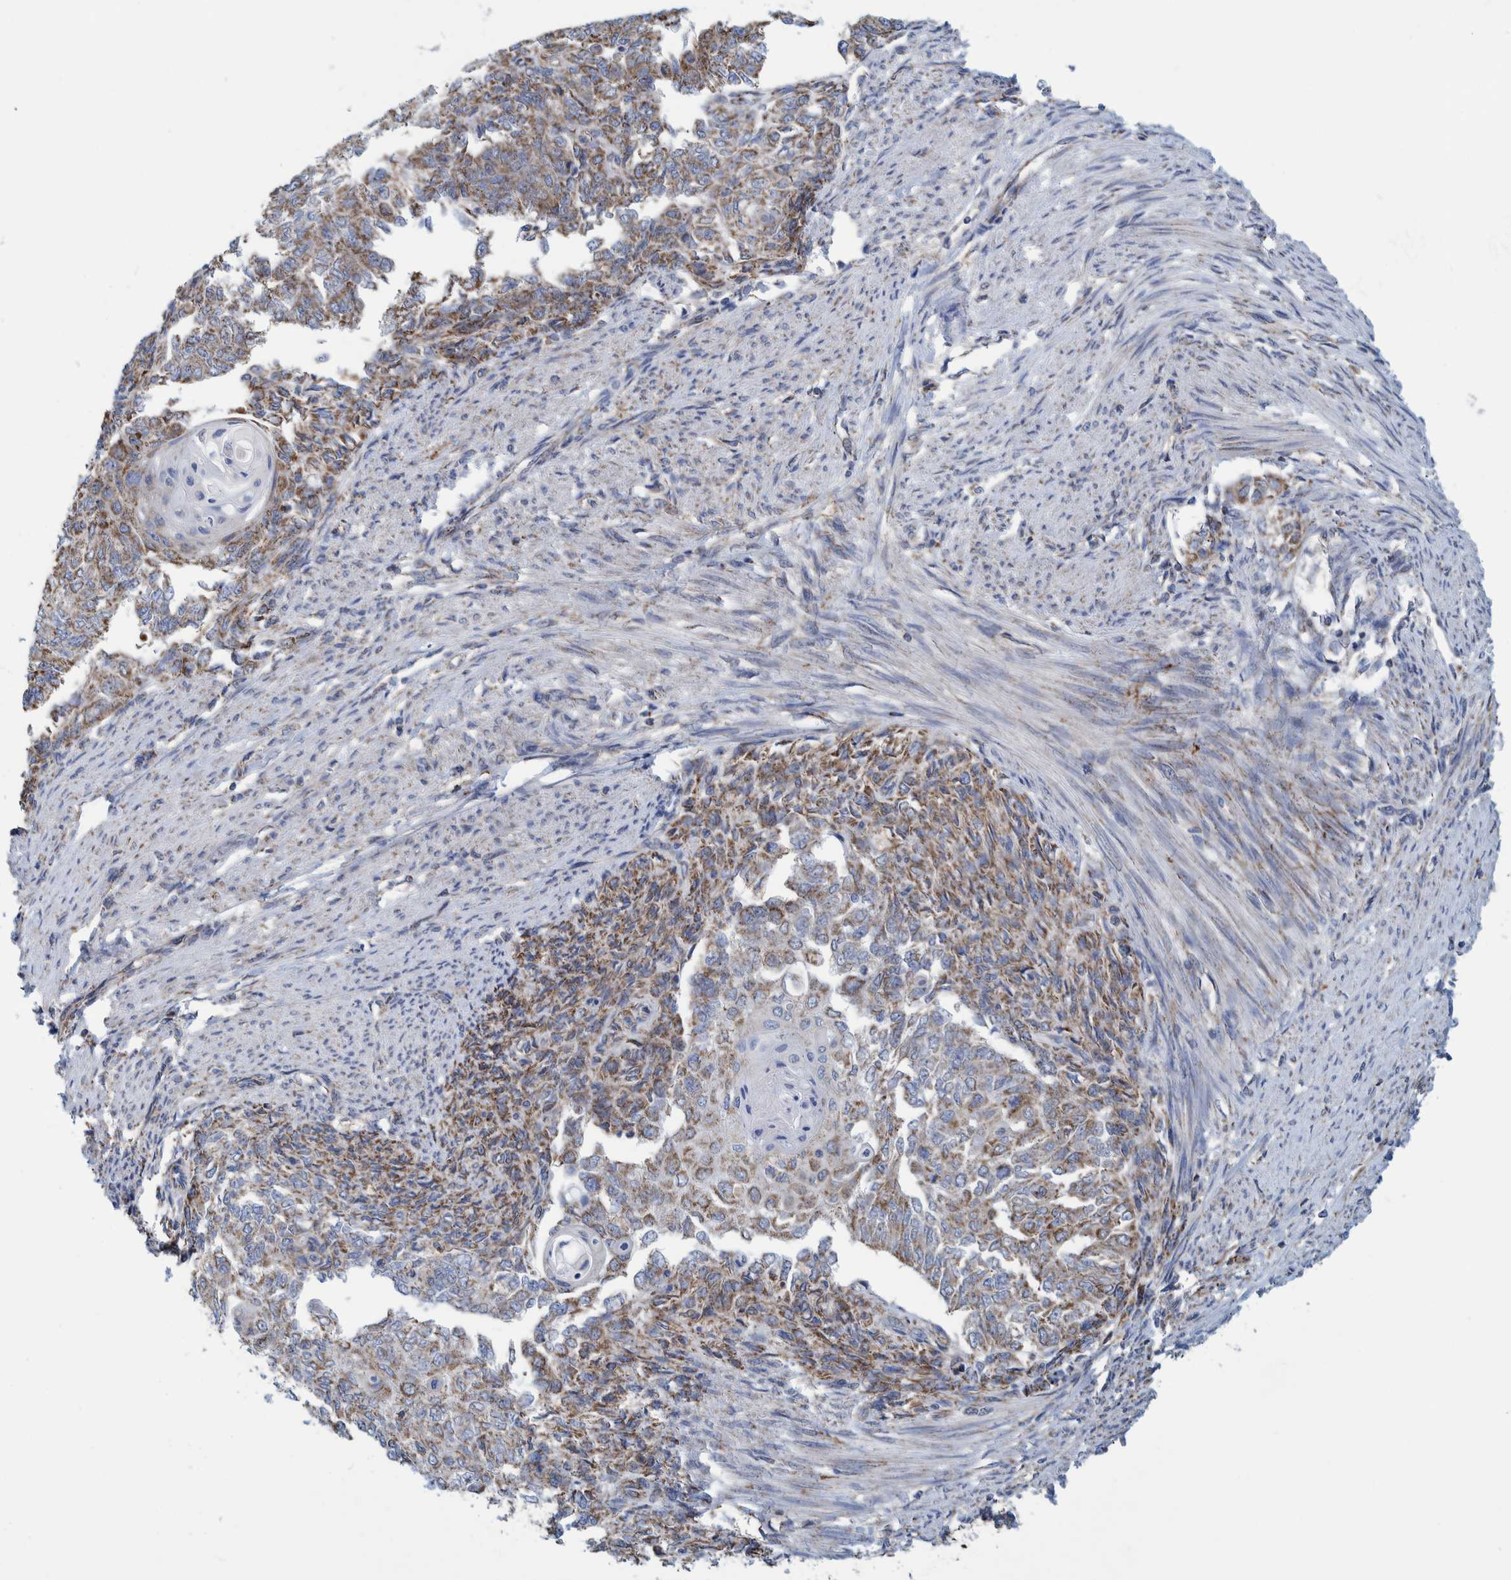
{"staining": {"intensity": "strong", "quantity": "25%-75%", "location": "cytoplasmic/membranous"}, "tissue": "endometrial cancer", "cell_type": "Tumor cells", "image_type": "cancer", "snomed": [{"axis": "morphology", "description": "Adenocarcinoma, NOS"}, {"axis": "topography", "description": "Endometrium"}], "caption": "The micrograph displays staining of endometrial adenocarcinoma, revealing strong cytoplasmic/membranous protein positivity (brown color) within tumor cells.", "gene": "MRPS7", "patient": {"sex": "female", "age": 32}}